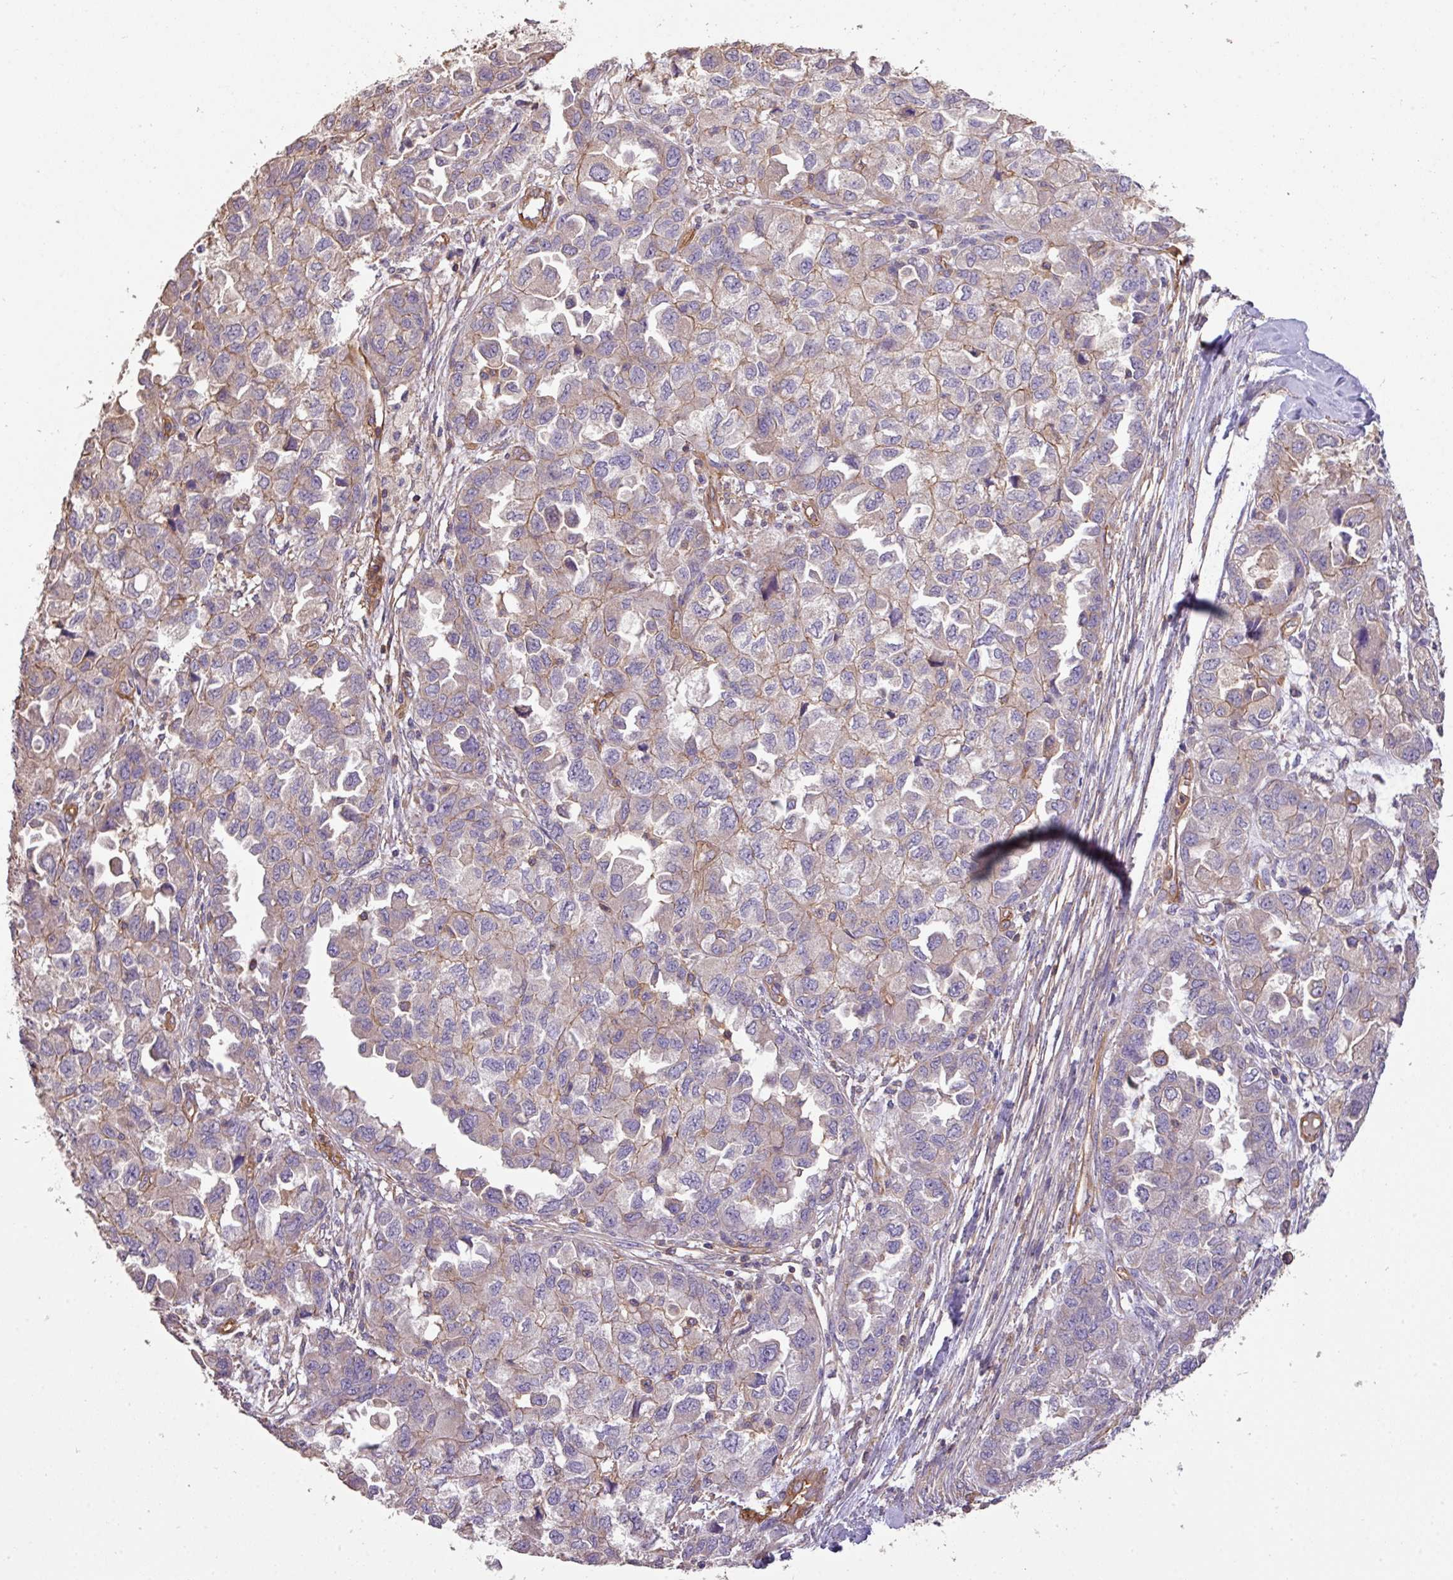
{"staining": {"intensity": "weak", "quantity": "25%-75%", "location": "cytoplasmic/membranous"}, "tissue": "ovarian cancer", "cell_type": "Tumor cells", "image_type": "cancer", "snomed": [{"axis": "morphology", "description": "Cystadenocarcinoma, serous, NOS"}, {"axis": "topography", "description": "Ovary"}], "caption": "Protein staining of ovarian cancer (serous cystadenocarcinoma) tissue displays weak cytoplasmic/membranous positivity in approximately 25%-75% of tumor cells. (DAB = brown stain, brightfield microscopy at high magnification).", "gene": "CALML4", "patient": {"sex": "female", "age": 84}}